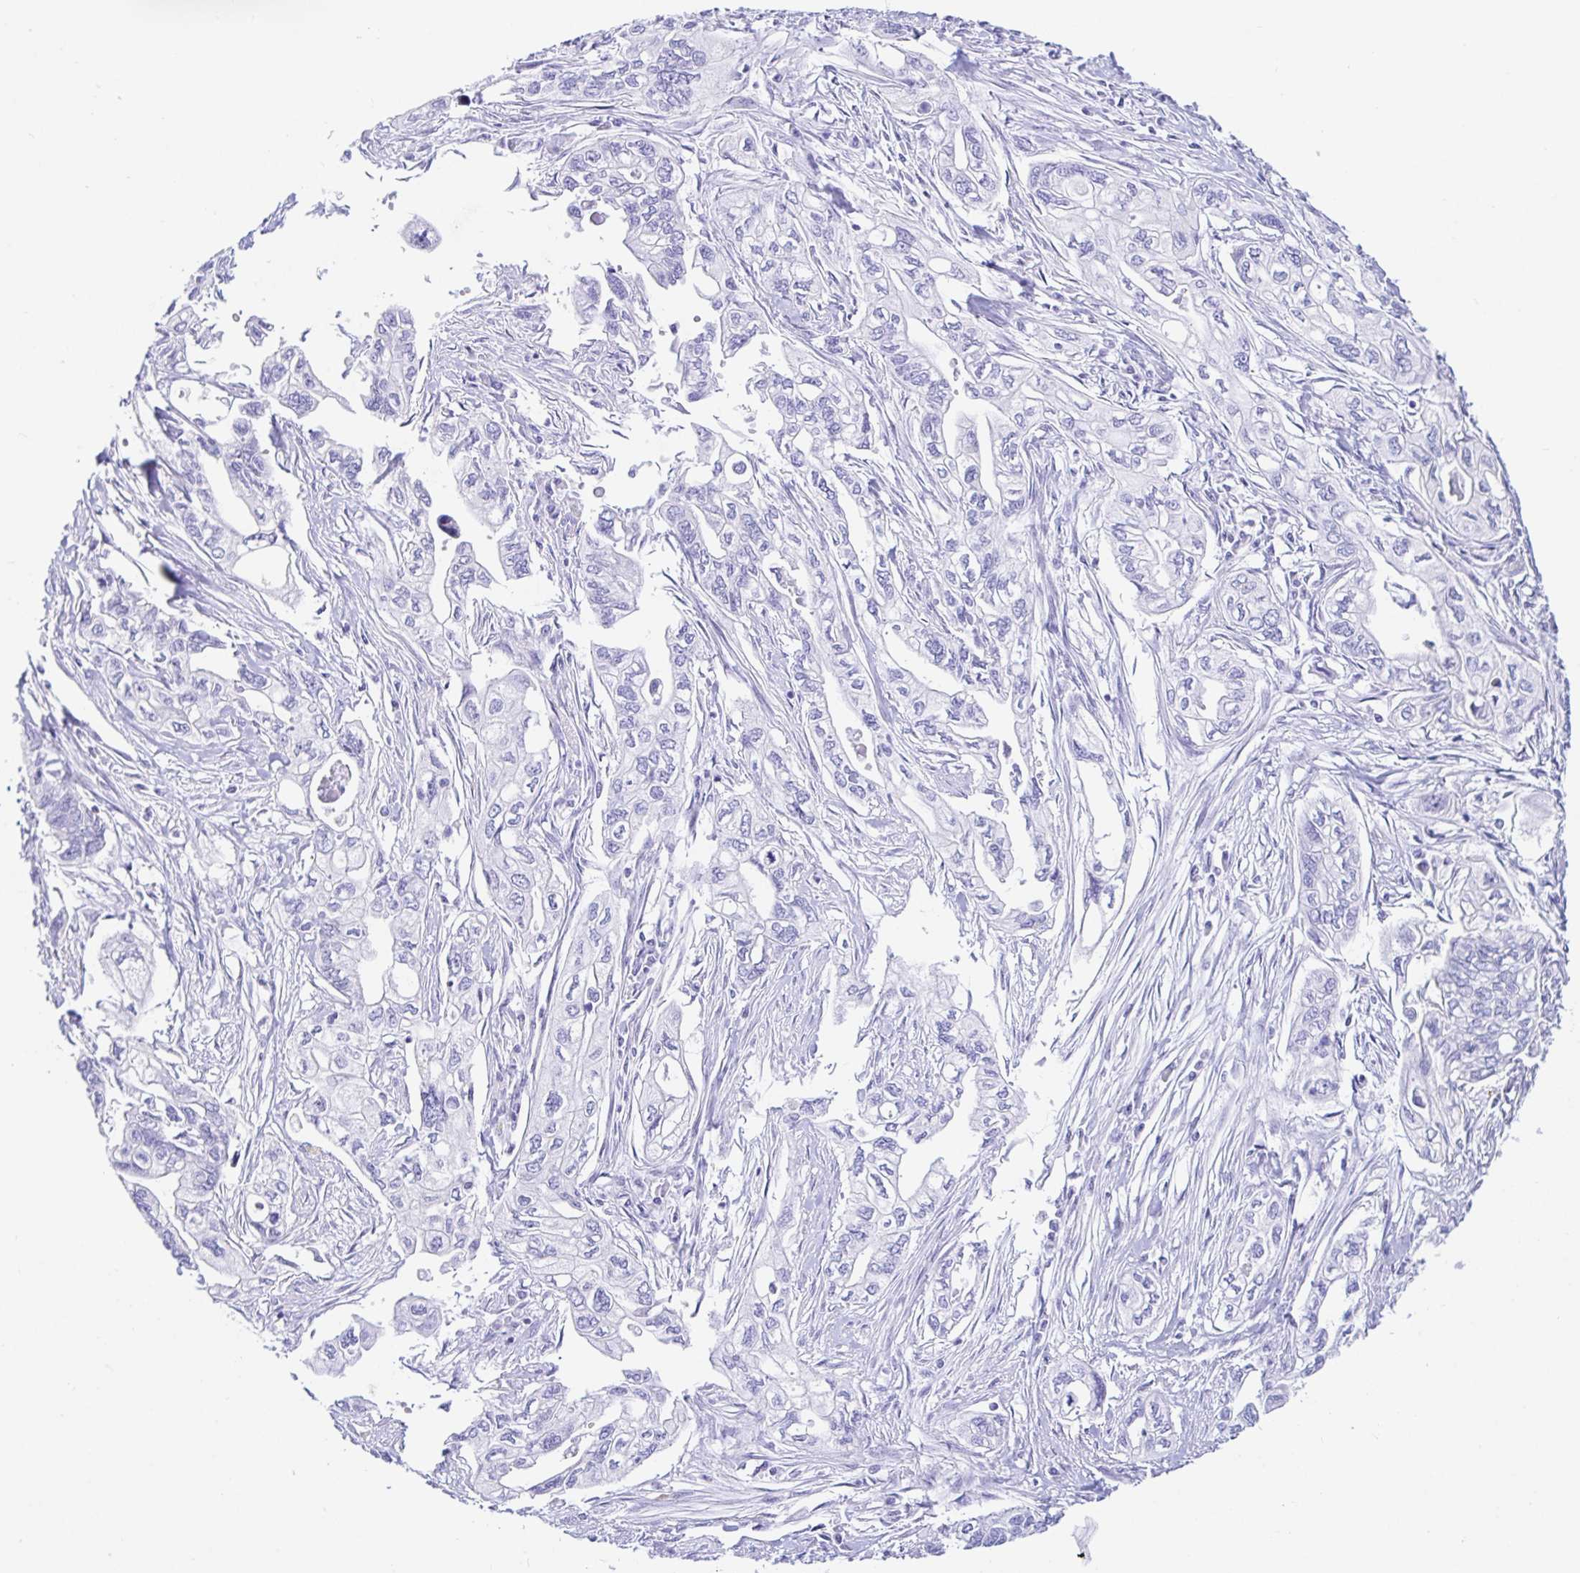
{"staining": {"intensity": "negative", "quantity": "none", "location": "none"}, "tissue": "pancreatic cancer", "cell_type": "Tumor cells", "image_type": "cancer", "snomed": [{"axis": "morphology", "description": "Adenocarcinoma, NOS"}, {"axis": "topography", "description": "Pancreas"}], "caption": "Protein analysis of pancreatic cancer (adenocarcinoma) displays no significant staining in tumor cells. (Brightfield microscopy of DAB IHC at high magnification).", "gene": "PAX8", "patient": {"sex": "male", "age": 68}}